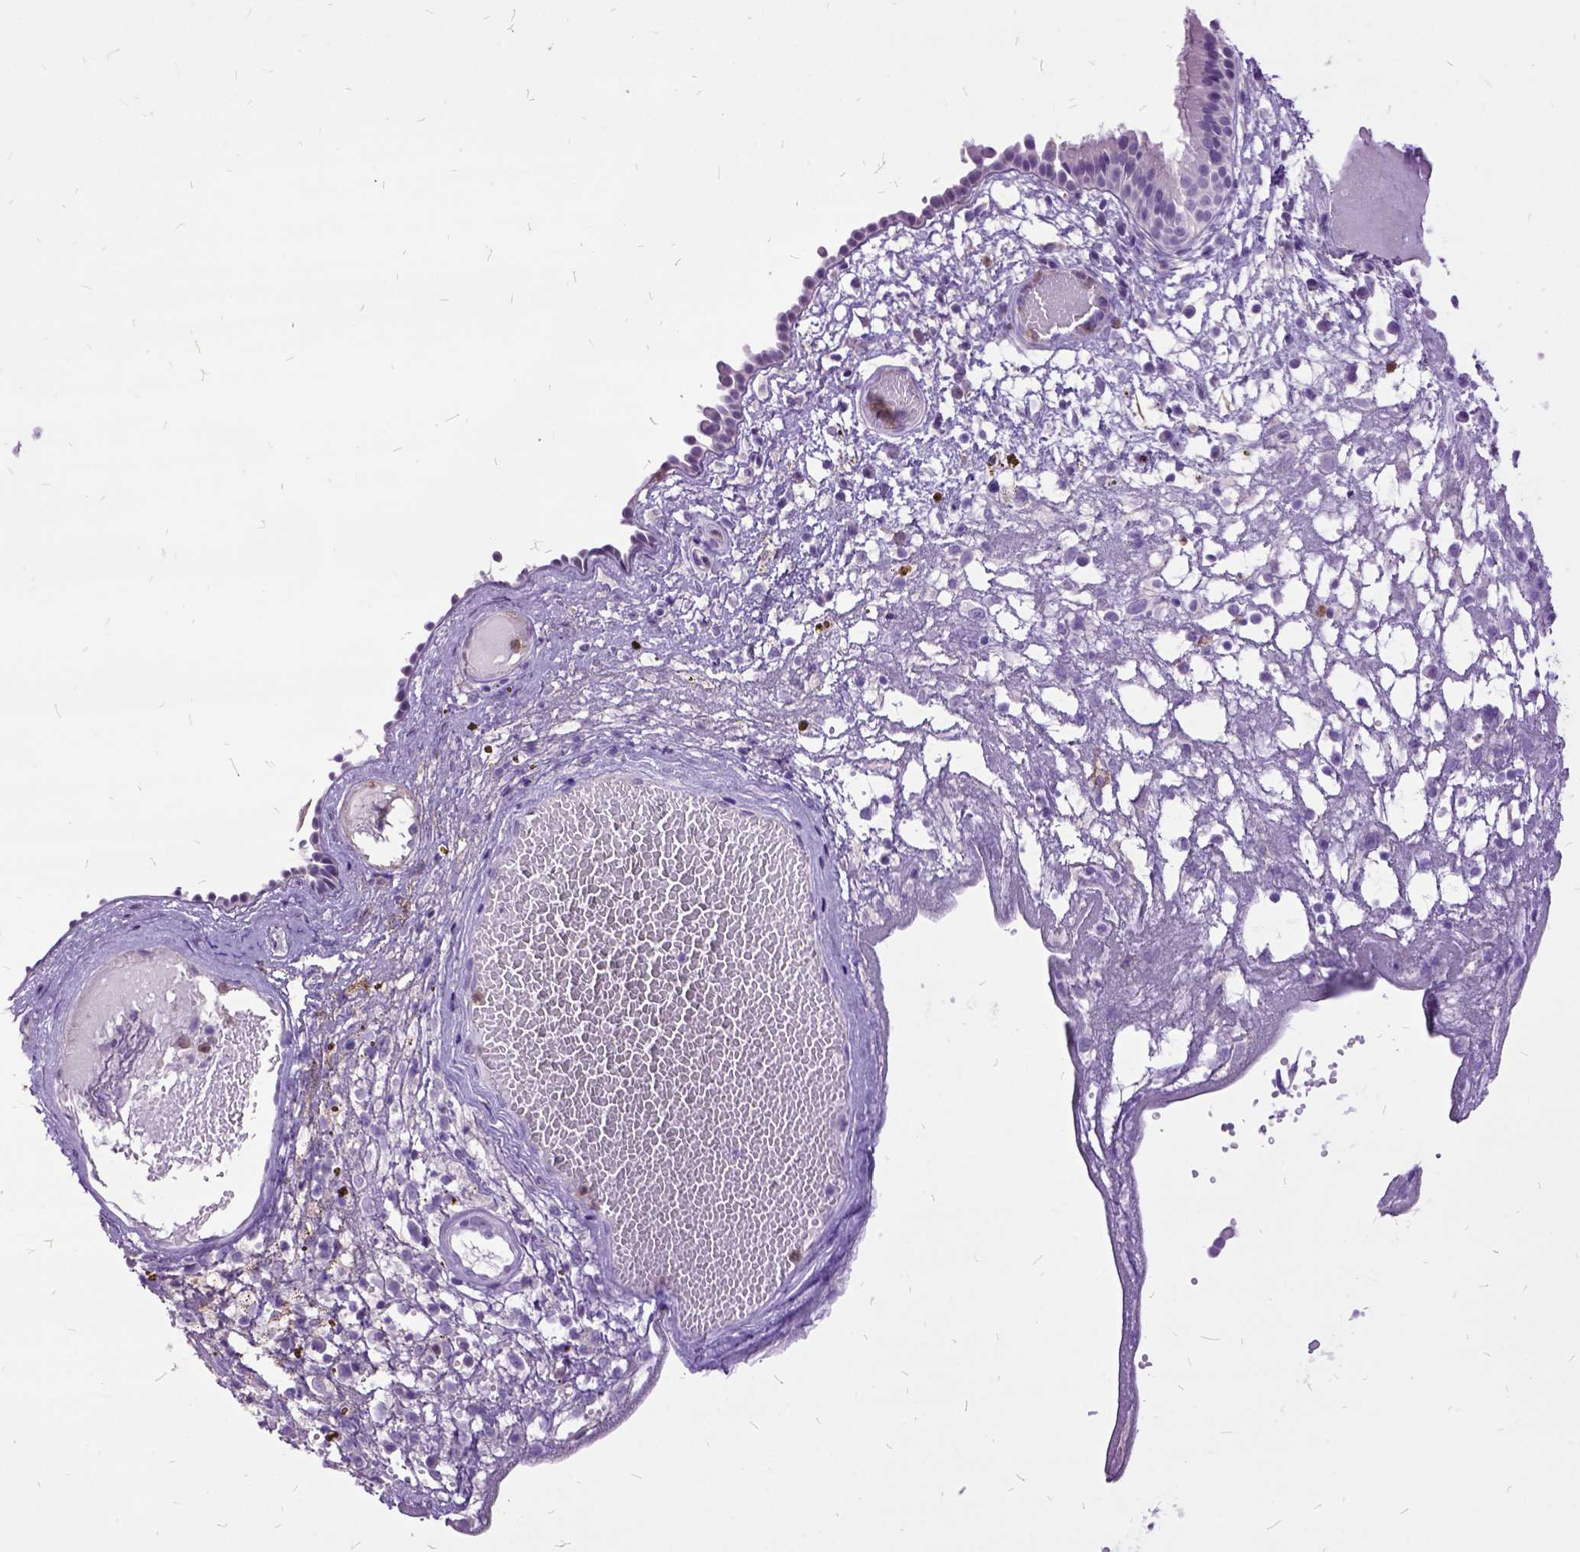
{"staining": {"intensity": "negative", "quantity": "none", "location": "none"}, "tissue": "nasopharynx", "cell_type": "Respiratory epithelial cells", "image_type": "normal", "snomed": [{"axis": "morphology", "description": "Normal tissue, NOS"}, {"axis": "topography", "description": "Nasopharynx"}], "caption": "A high-resolution micrograph shows IHC staining of normal nasopharynx, which exhibits no significant staining in respiratory epithelial cells.", "gene": "MME", "patient": {"sex": "male", "age": 24}}